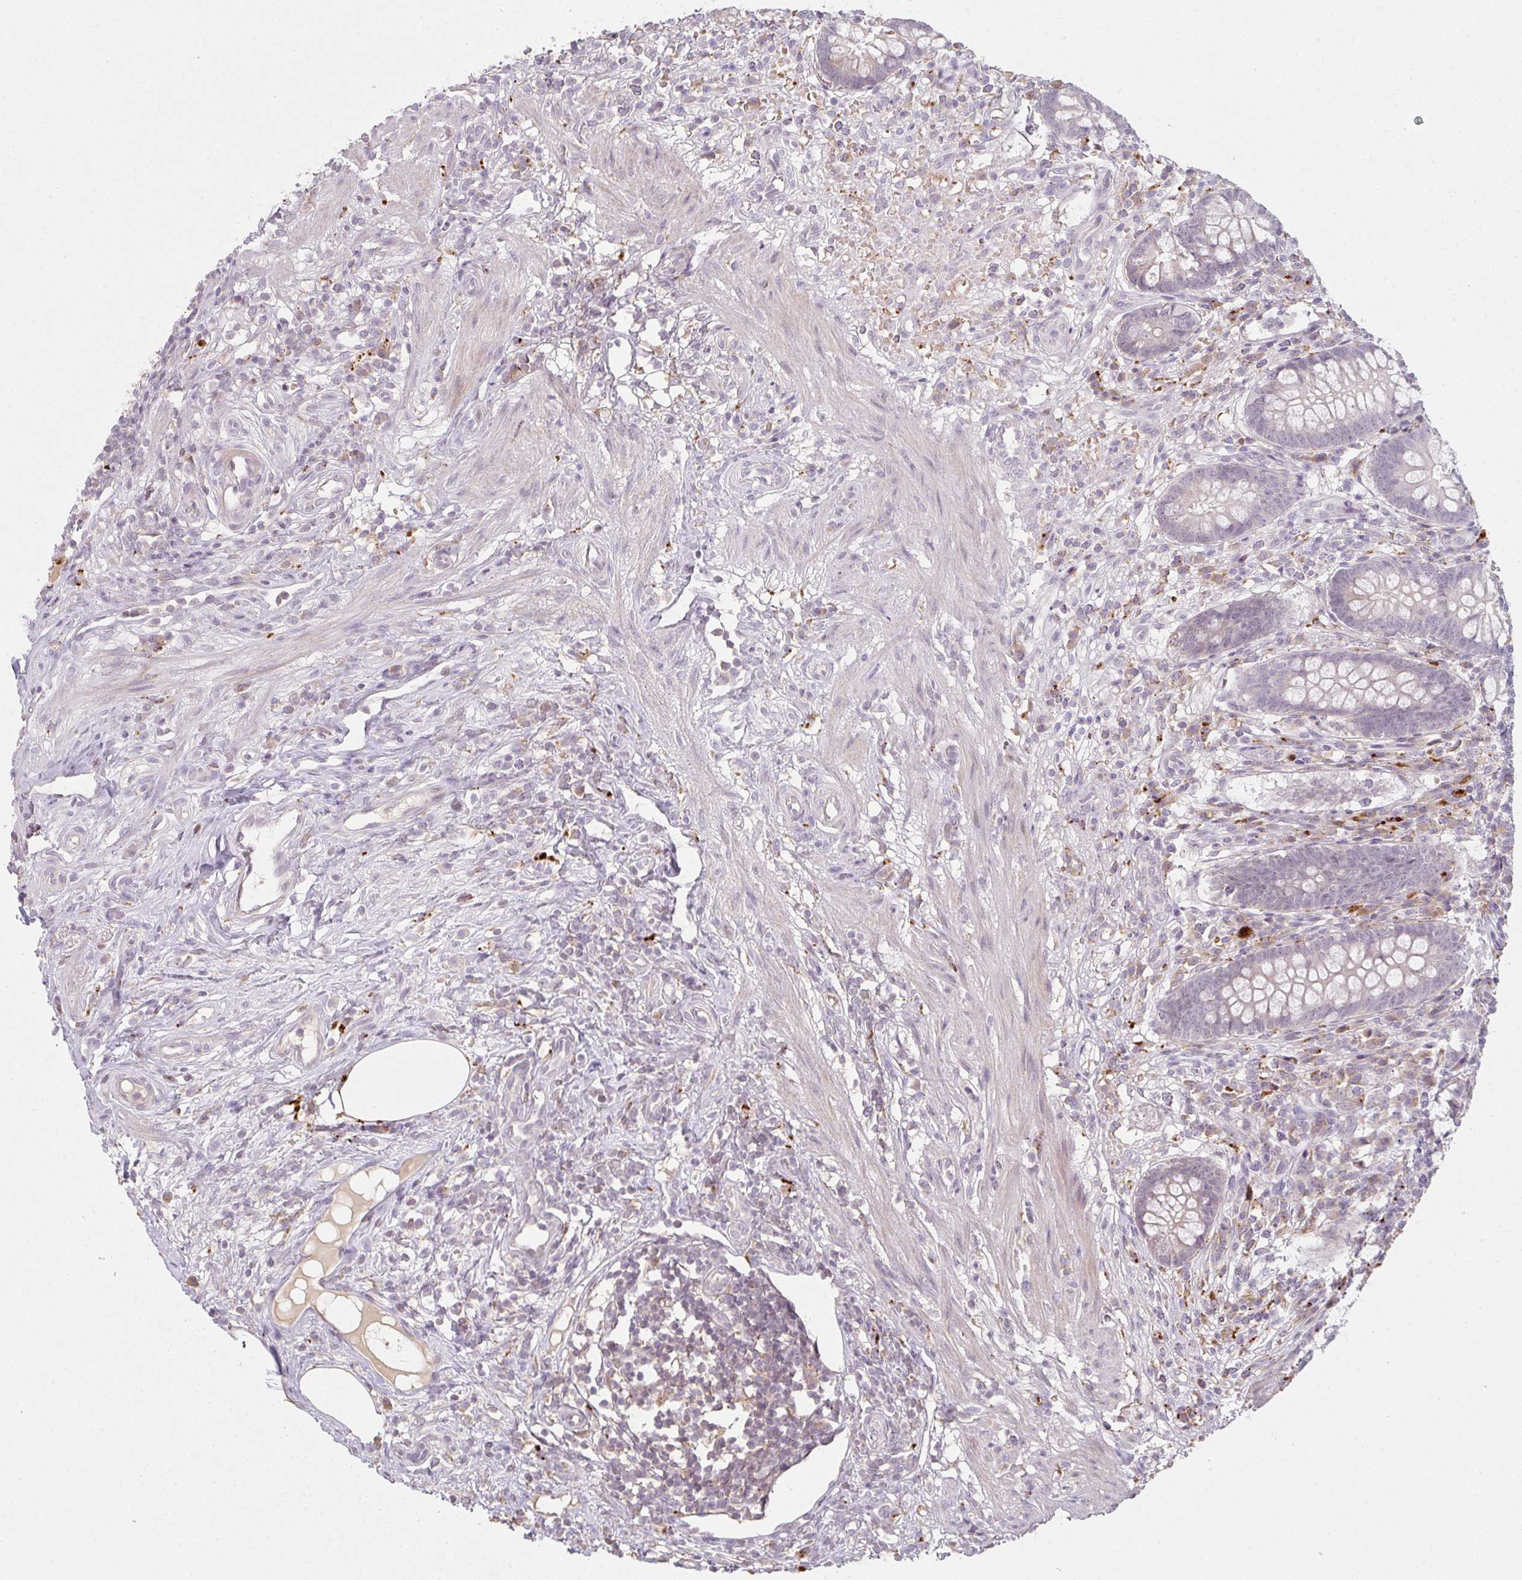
{"staining": {"intensity": "weak", "quantity": "<25%", "location": "cytoplasmic/membranous"}, "tissue": "appendix", "cell_type": "Glandular cells", "image_type": "normal", "snomed": [{"axis": "morphology", "description": "Normal tissue, NOS"}, {"axis": "topography", "description": "Appendix"}], "caption": "Immunohistochemistry photomicrograph of unremarkable human appendix stained for a protein (brown), which reveals no positivity in glandular cells.", "gene": "TMEM237", "patient": {"sex": "female", "age": 56}}